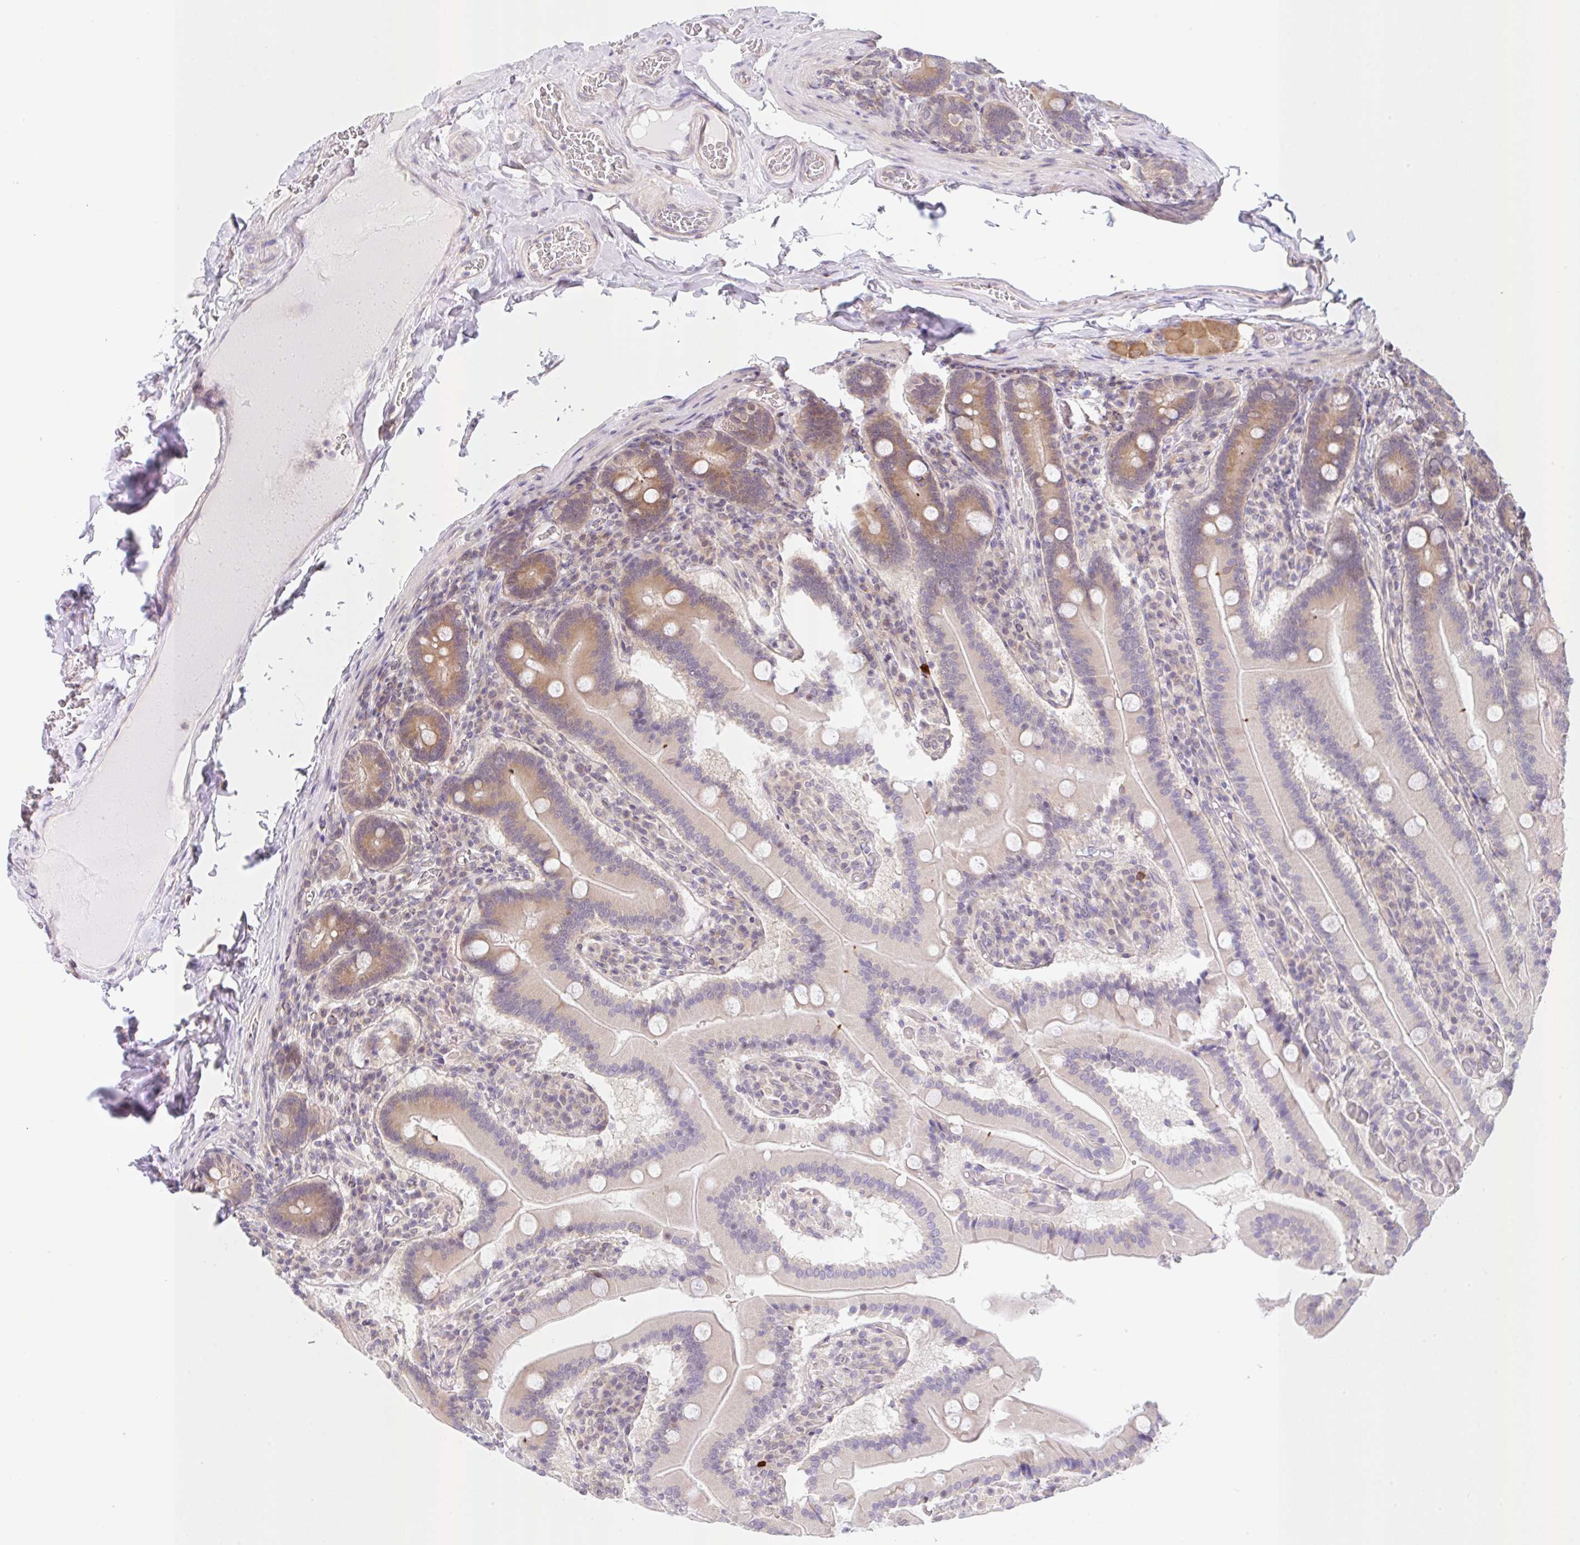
{"staining": {"intensity": "moderate", "quantity": "<25%", "location": "cytoplasmic/membranous"}, "tissue": "duodenum", "cell_type": "Glandular cells", "image_type": "normal", "snomed": [{"axis": "morphology", "description": "Normal tissue, NOS"}, {"axis": "topography", "description": "Duodenum"}], "caption": "Protein staining shows moderate cytoplasmic/membranous staining in approximately <25% of glandular cells in benign duodenum.", "gene": "TBPL2", "patient": {"sex": "female", "age": 62}}